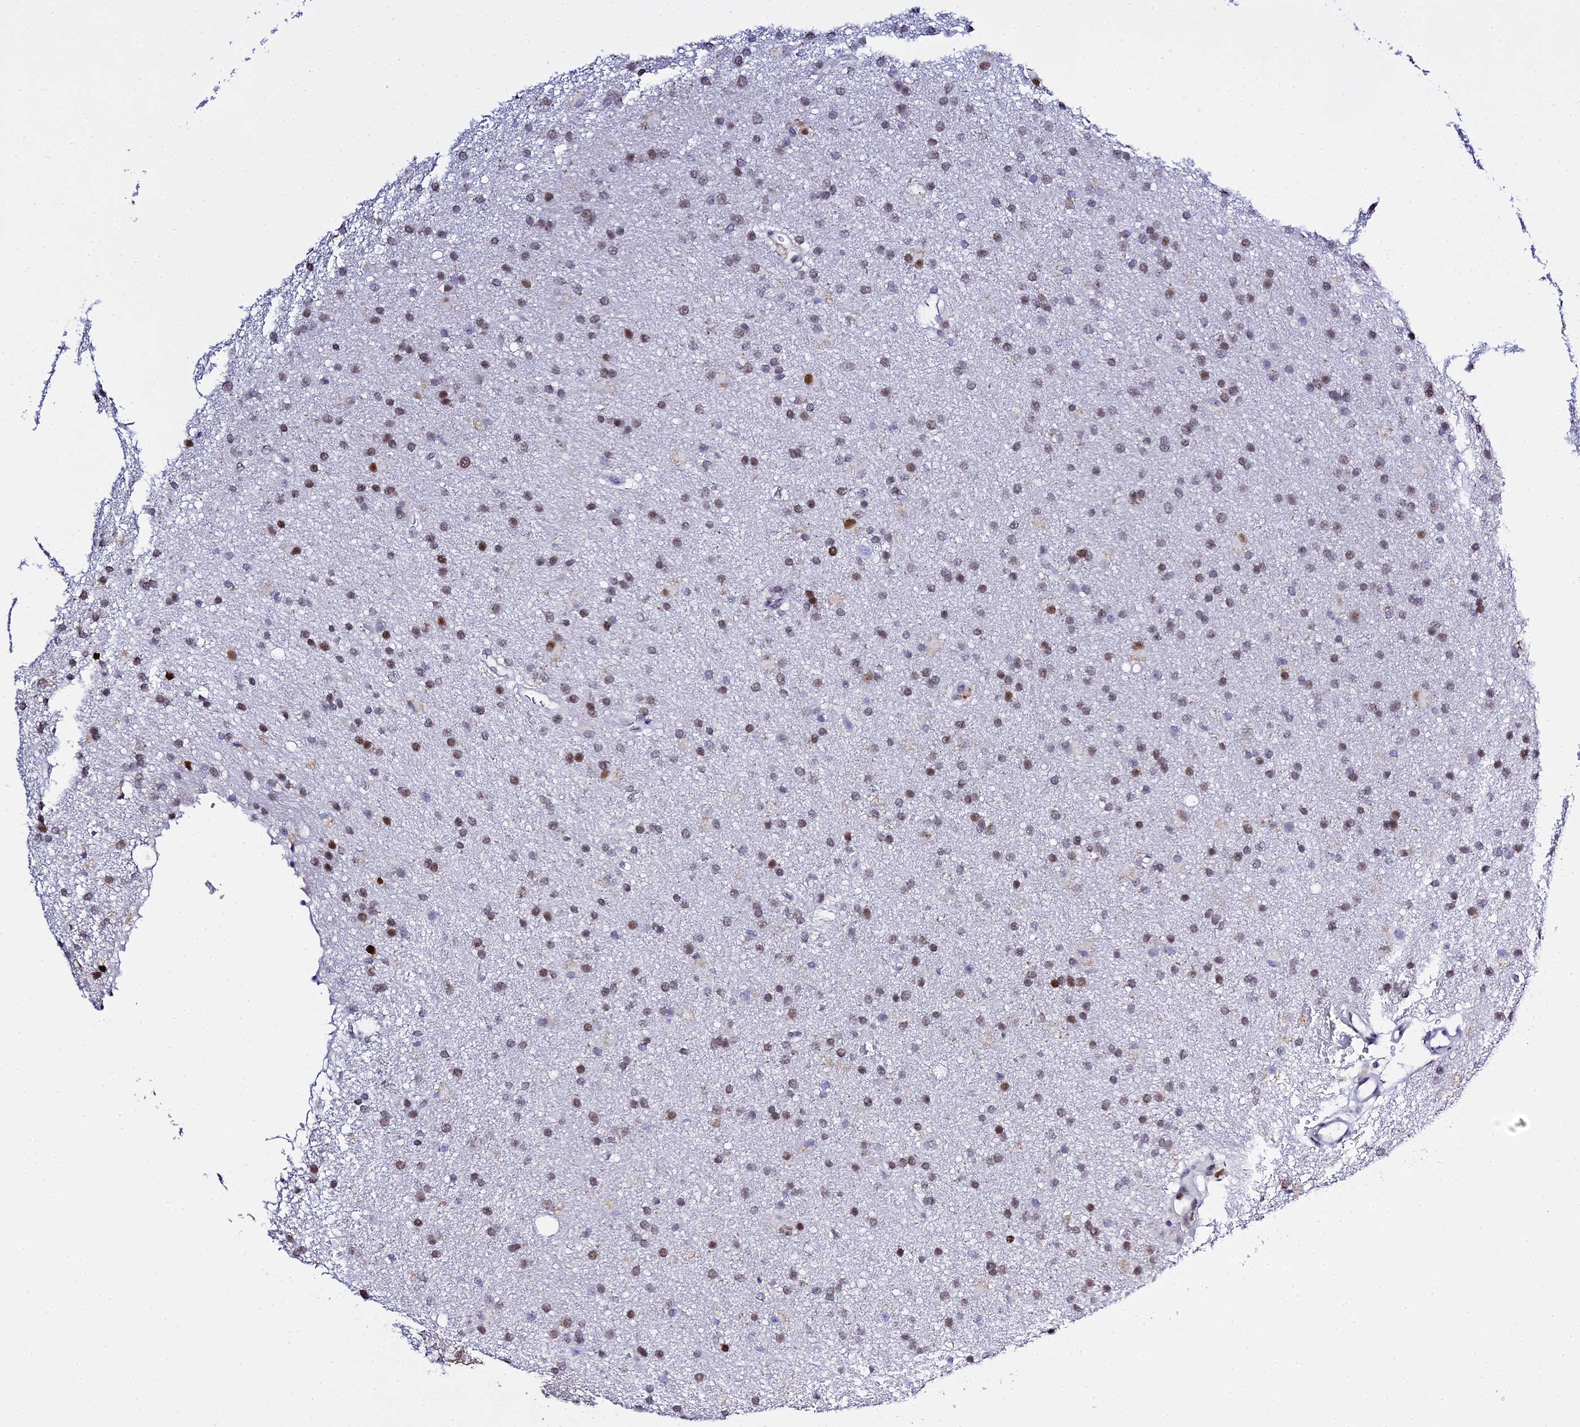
{"staining": {"intensity": "moderate", "quantity": "<25%", "location": "nuclear"}, "tissue": "glioma", "cell_type": "Tumor cells", "image_type": "cancer", "snomed": [{"axis": "morphology", "description": "Glioma, malignant, High grade"}, {"axis": "topography", "description": "Brain"}], "caption": "A low amount of moderate nuclear positivity is appreciated in about <25% of tumor cells in malignant glioma (high-grade) tissue.", "gene": "POFUT2", "patient": {"sex": "male", "age": 77}}